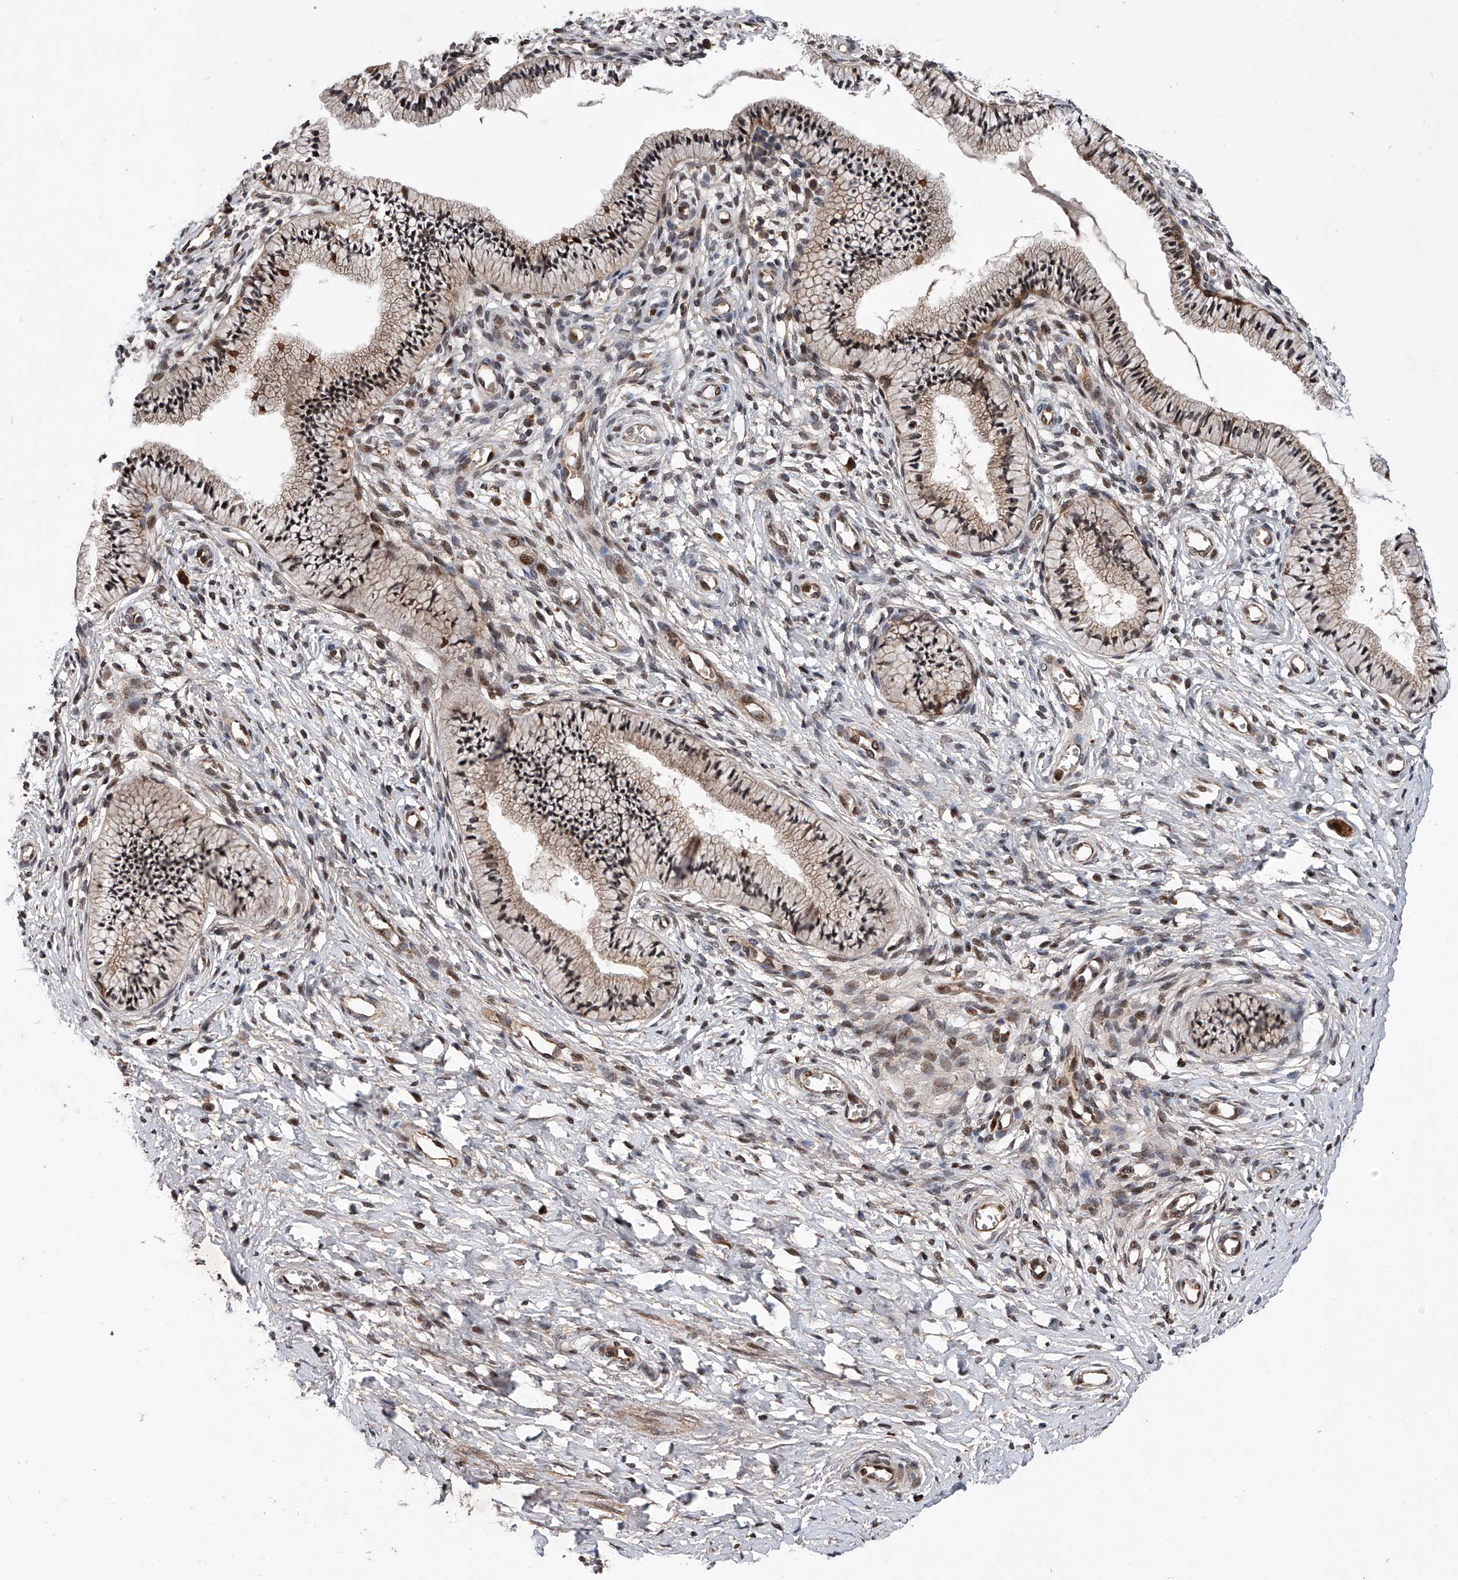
{"staining": {"intensity": "moderate", "quantity": ">75%", "location": "cytoplasmic/membranous,nuclear"}, "tissue": "cervix", "cell_type": "Glandular cells", "image_type": "normal", "snomed": [{"axis": "morphology", "description": "Normal tissue, NOS"}, {"axis": "topography", "description": "Cervix"}], "caption": "DAB (3,3'-diaminobenzidine) immunohistochemical staining of unremarkable cervix reveals moderate cytoplasmic/membranous,nuclear protein staining in approximately >75% of glandular cells.", "gene": "MAP3K11", "patient": {"sex": "female", "age": 36}}